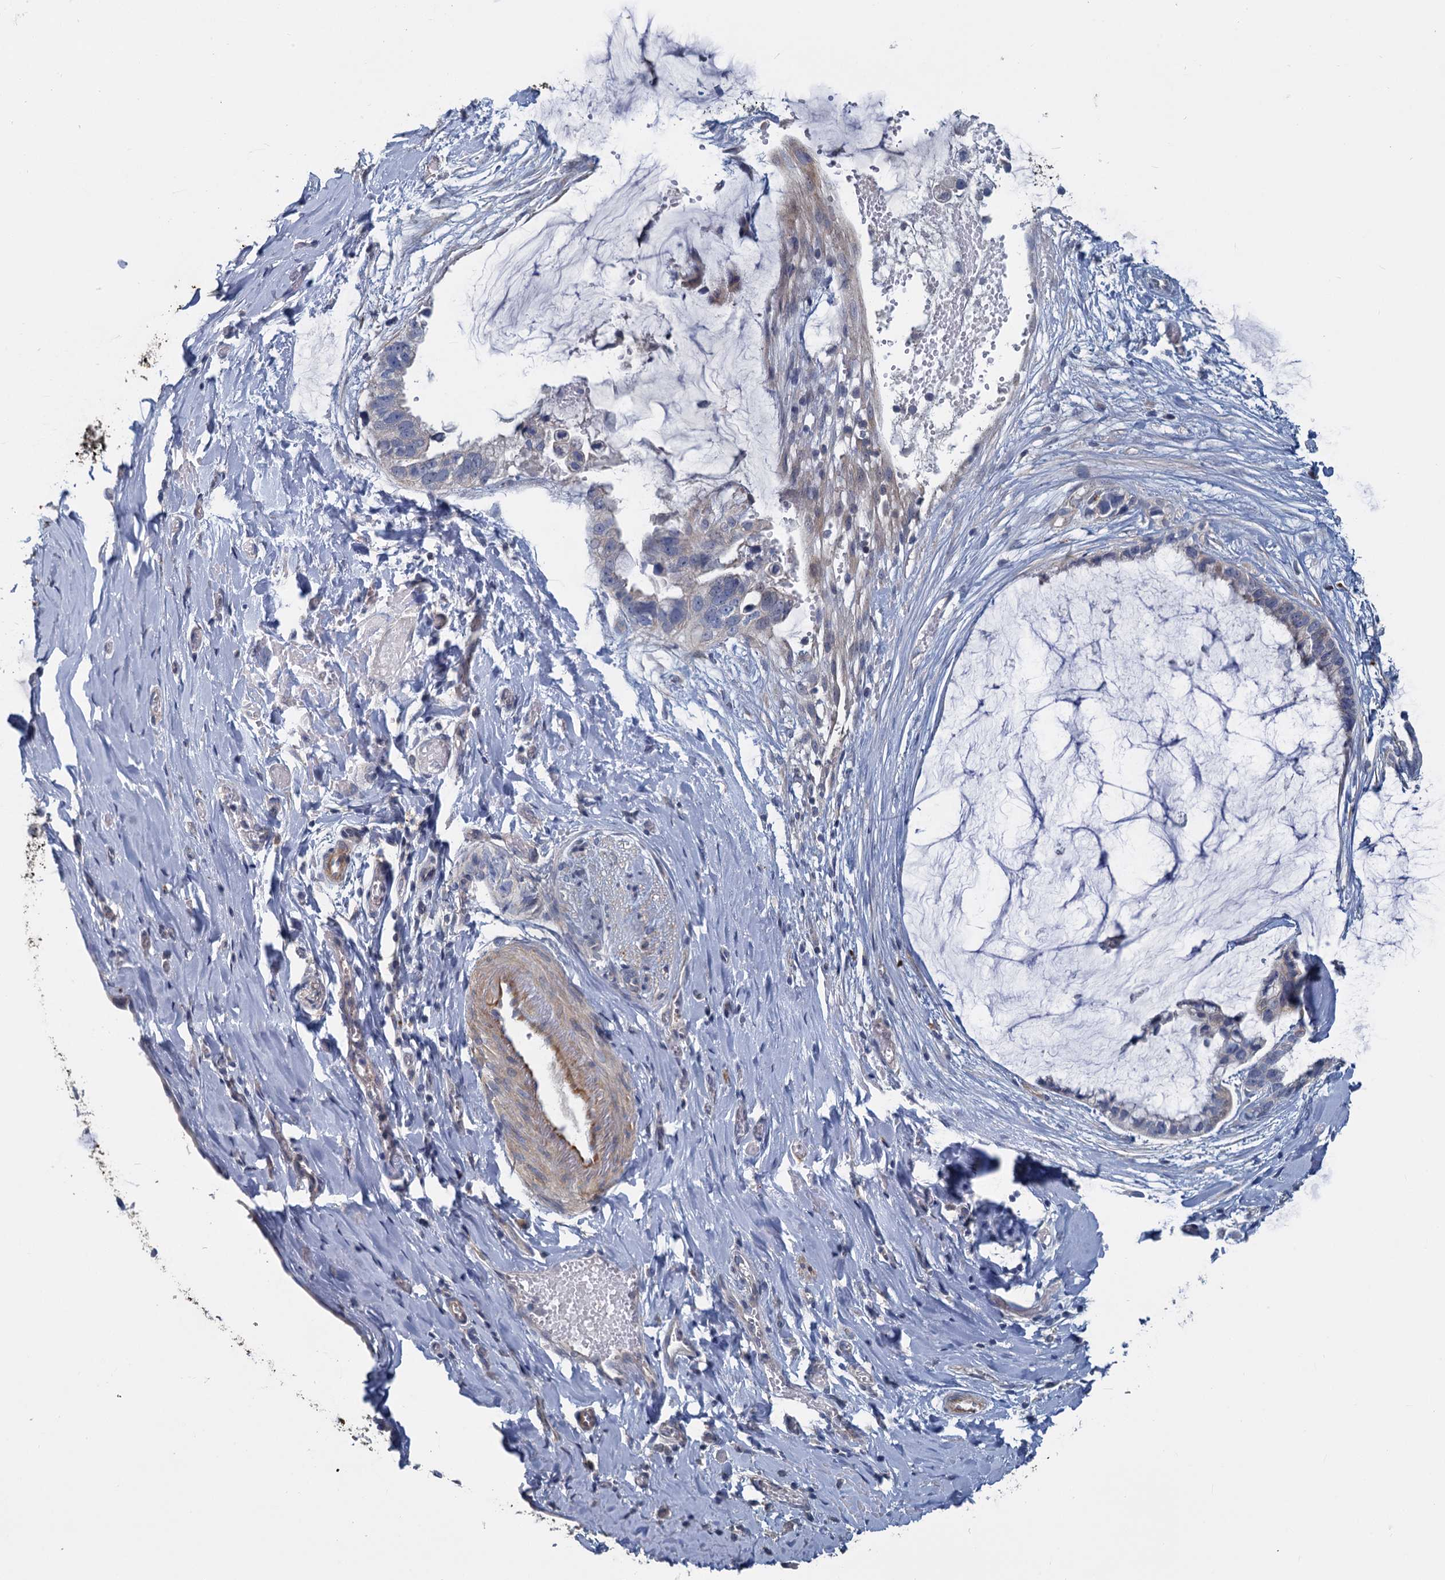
{"staining": {"intensity": "negative", "quantity": "none", "location": "none"}, "tissue": "ovarian cancer", "cell_type": "Tumor cells", "image_type": "cancer", "snomed": [{"axis": "morphology", "description": "Cystadenocarcinoma, mucinous, NOS"}, {"axis": "topography", "description": "Ovary"}], "caption": "Protein analysis of ovarian cancer (mucinous cystadenocarcinoma) displays no significant staining in tumor cells.", "gene": "SLC2A7", "patient": {"sex": "female", "age": 39}}